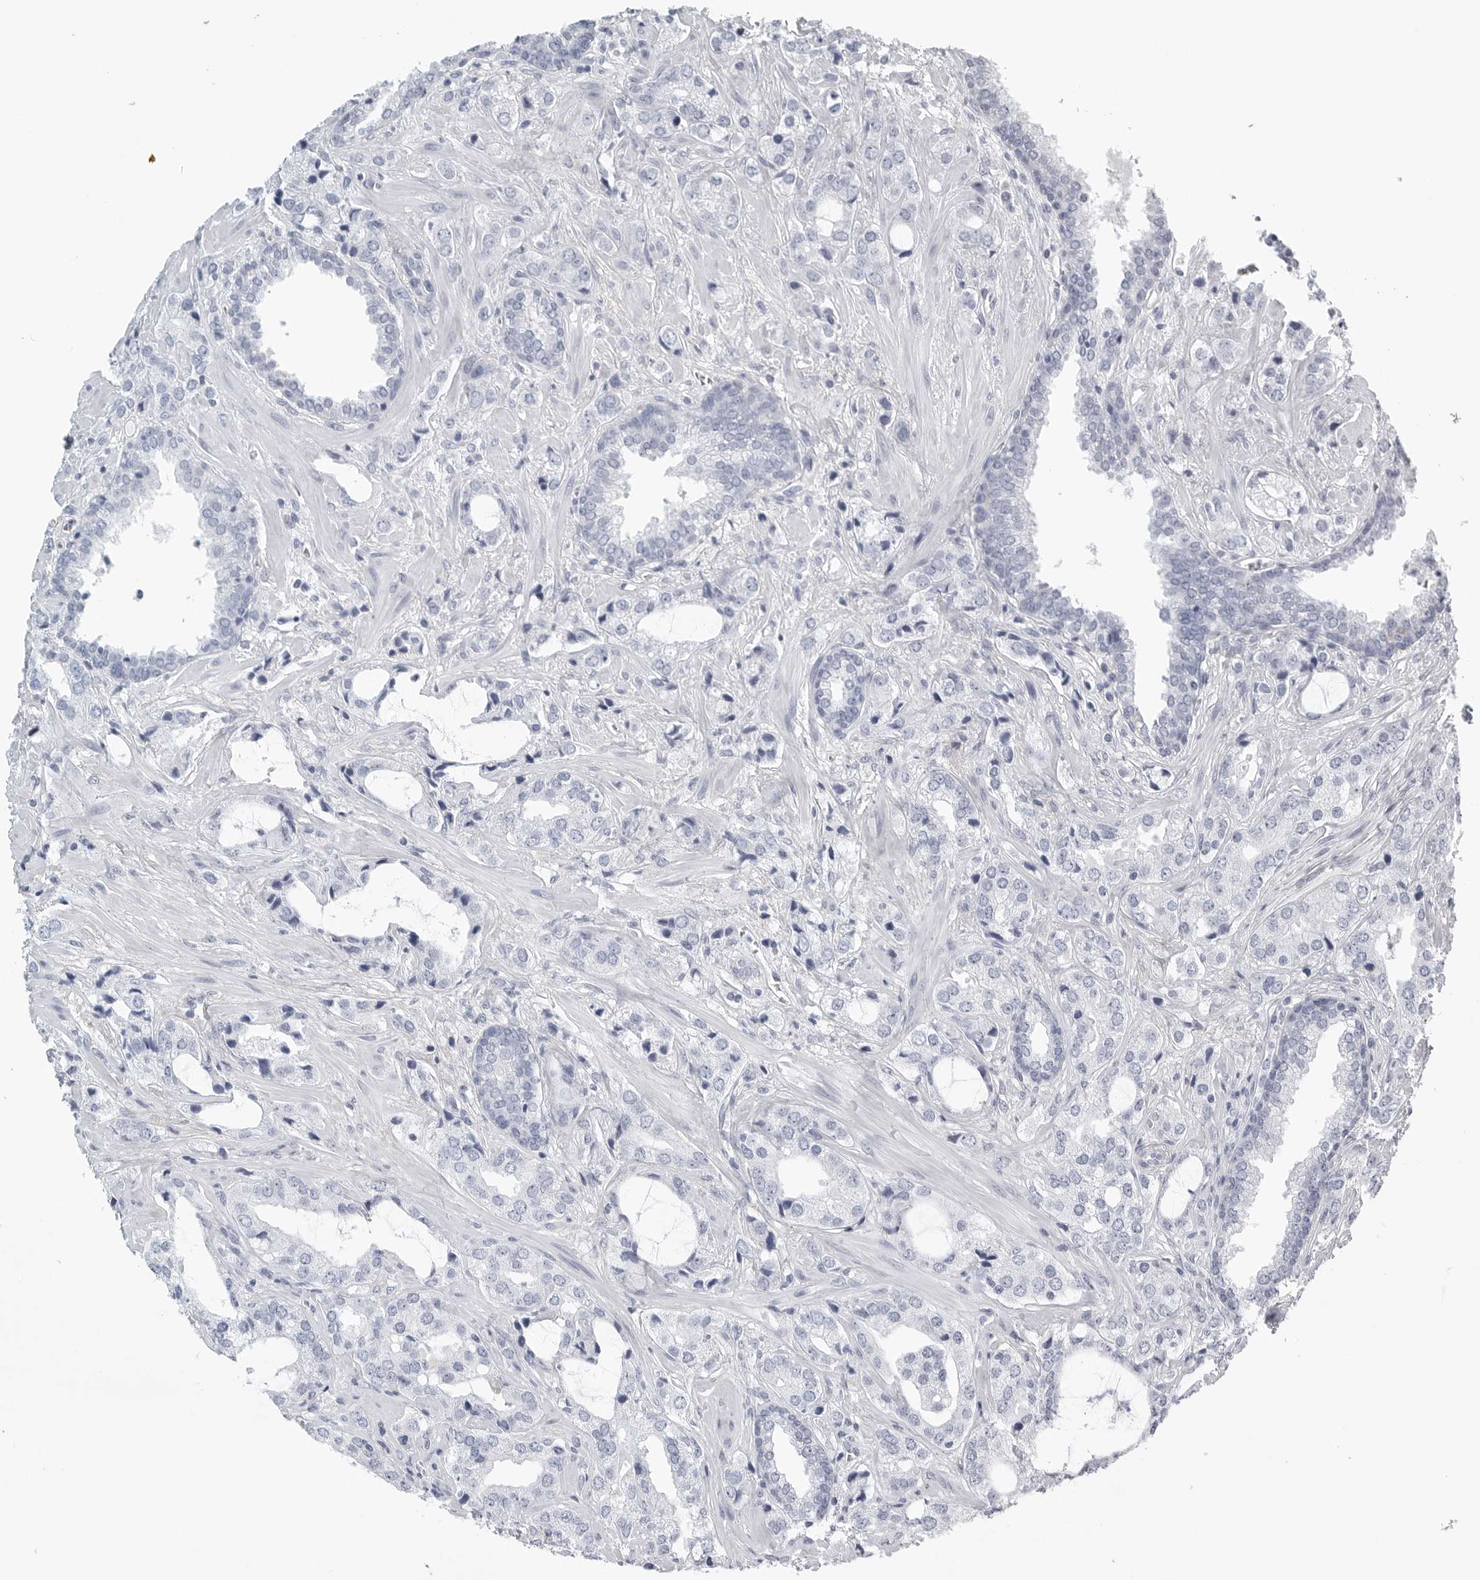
{"staining": {"intensity": "negative", "quantity": "none", "location": "none"}, "tissue": "prostate cancer", "cell_type": "Tumor cells", "image_type": "cancer", "snomed": [{"axis": "morphology", "description": "Adenocarcinoma, High grade"}, {"axis": "topography", "description": "Prostate"}], "caption": "An IHC histopathology image of high-grade adenocarcinoma (prostate) is shown. There is no staining in tumor cells of high-grade adenocarcinoma (prostate).", "gene": "TNR", "patient": {"sex": "male", "age": 66}}